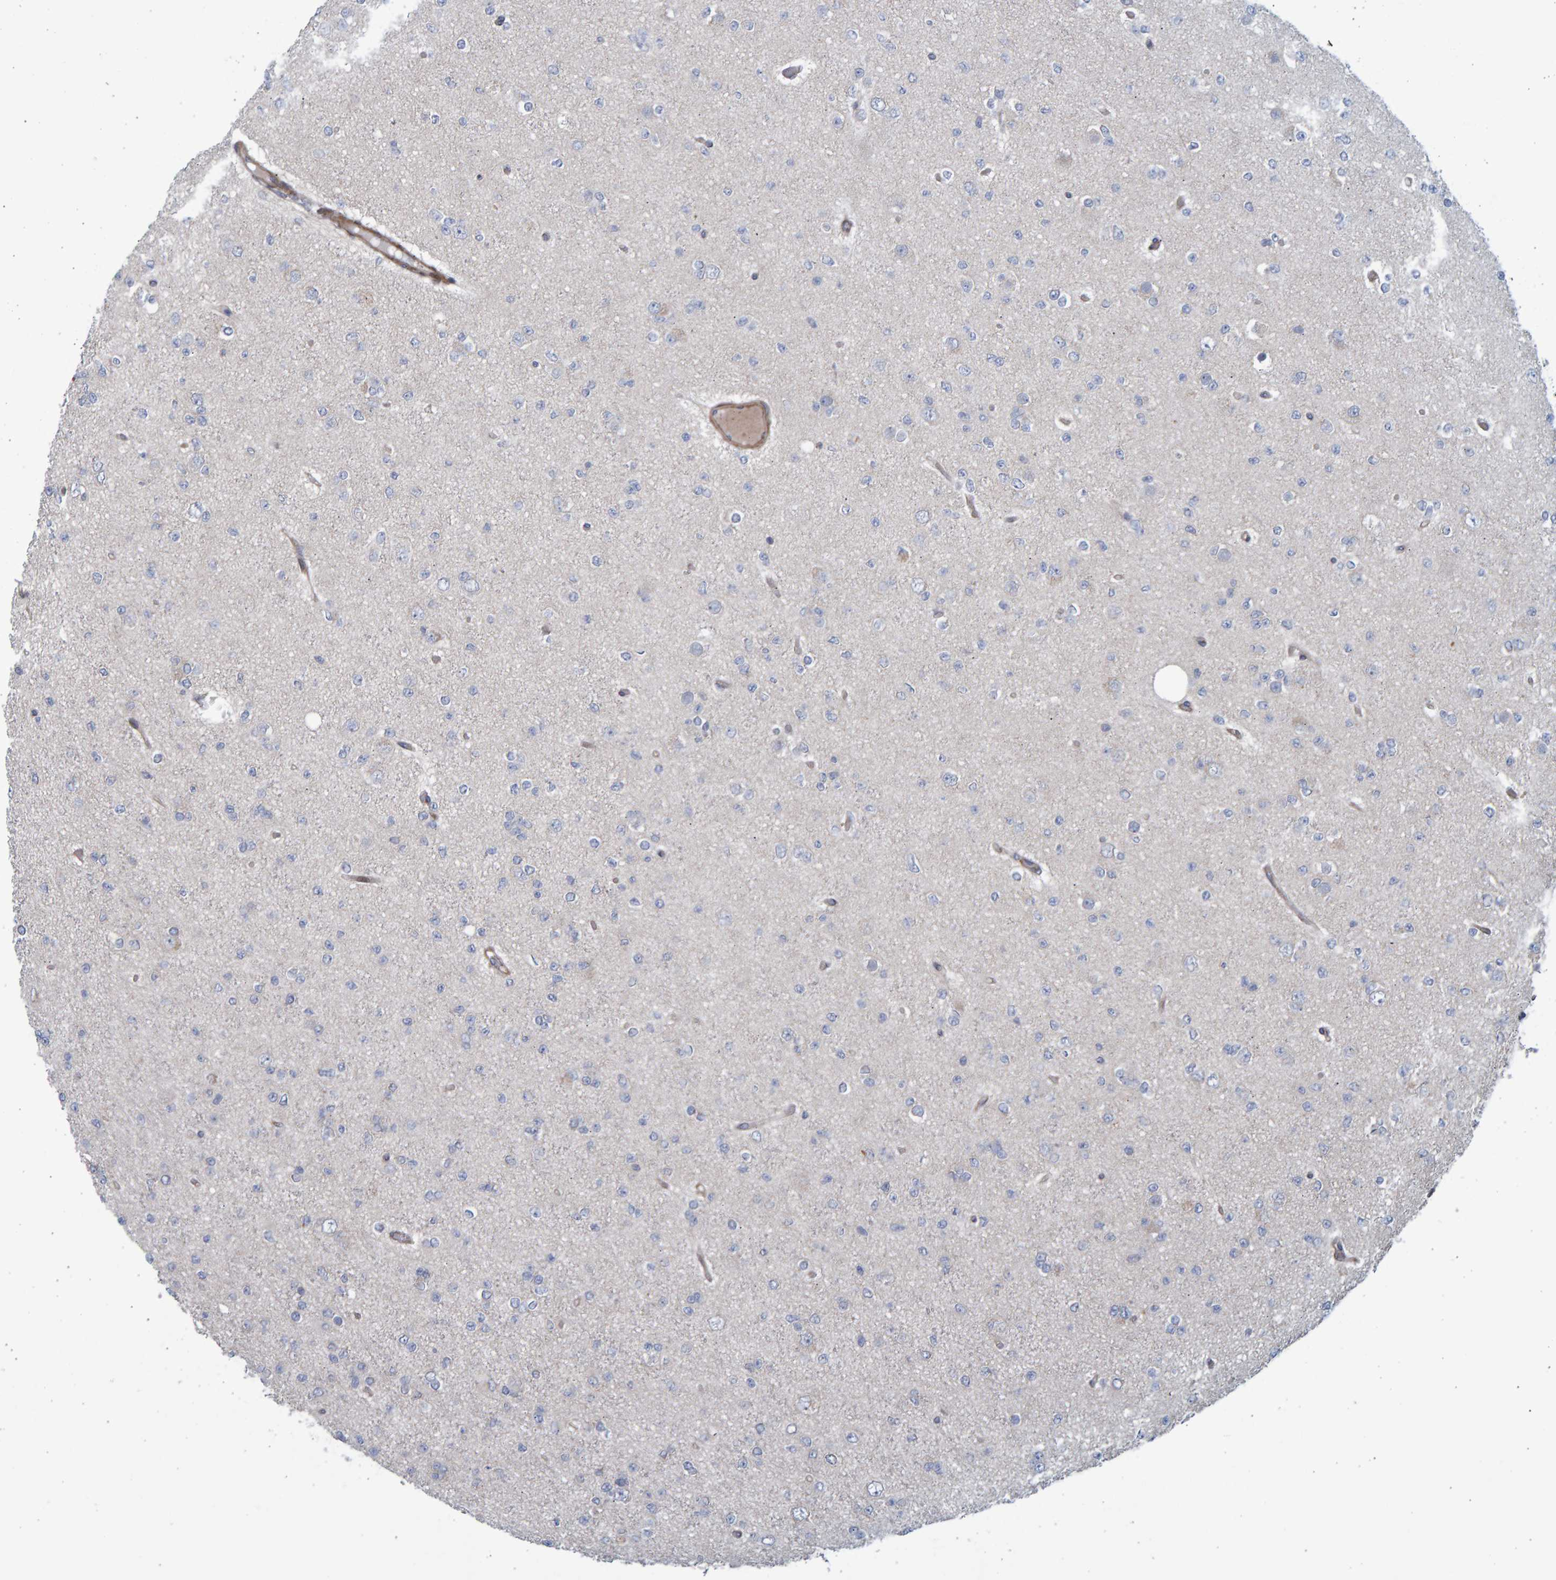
{"staining": {"intensity": "negative", "quantity": "none", "location": "none"}, "tissue": "glioma", "cell_type": "Tumor cells", "image_type": "cancer", "snomed": [{"axis": "morphology", "description": "Glioma, malignant, Low grade"}, {"axis": "topography", "description": "Brain"}], "caption": "A photomicrograph of malignant low-grade glioma stained for a protein demonstrates no brown staining in tumor cells.", "gene": "LRBA", "patient": {"sex": "female", "age": 22}}